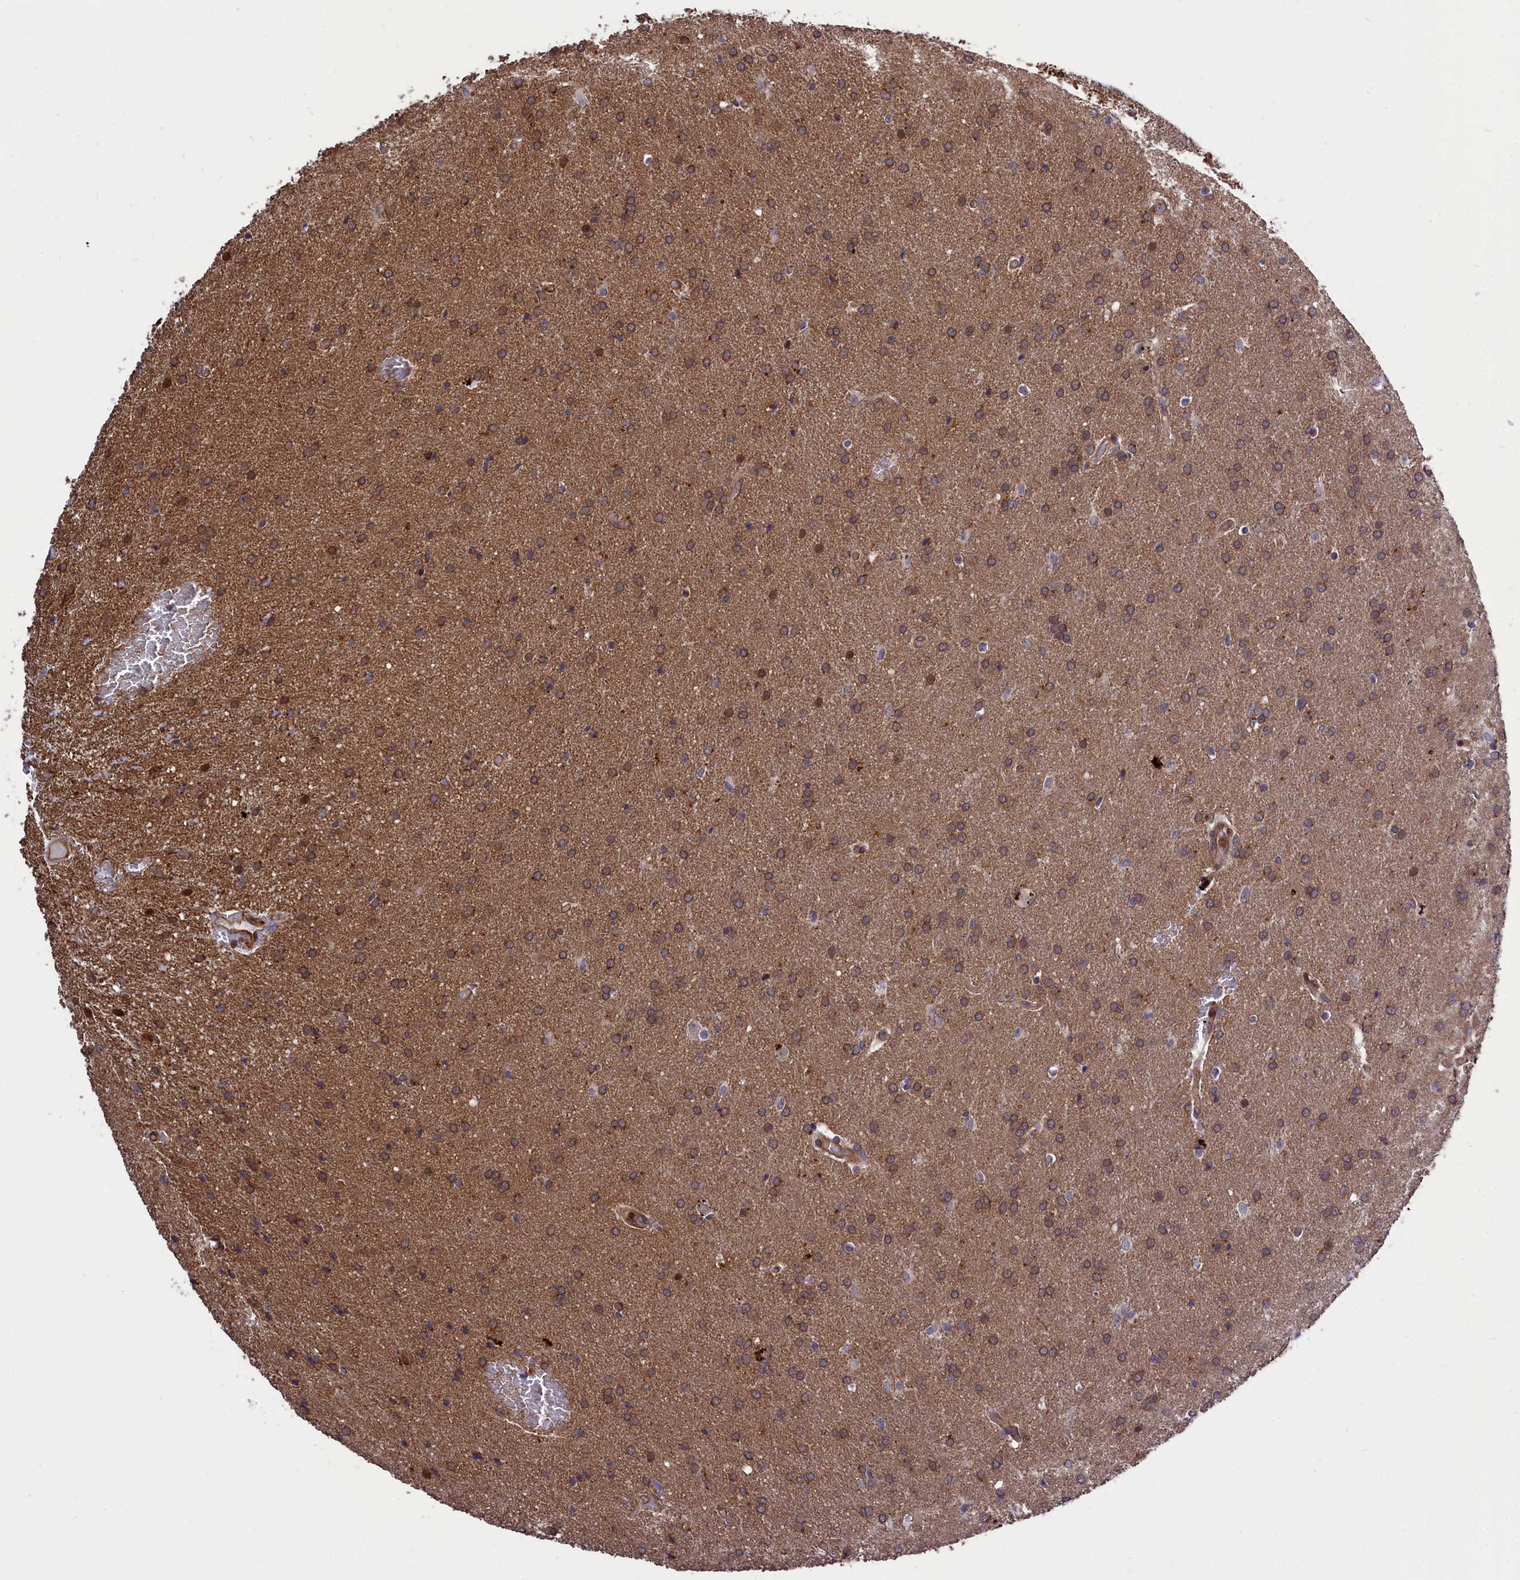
{"staining": {"intensity": "moderate", "quantity": "<25%", "location": "cytoplasmic/membranous,nuclear"}, "tissue": "glioma", "cell_type": "Tumor cells", "image_type": "cancer", "snomed": [{"axis": "morphology", "description": "Glioma, malignant, Low grade"}, {"axis": "topography", "description": "Brain"}], "caption": "Malignant glioma (low-grade) stained with DAB immunohistochemistry (IHC) exhibits low levels of moderate cytoplasmic/membranous and nuclear staining in about <25% of tumor cells.", "gene": "DDX60L", "patient": {"sex": "female", "age": 32}}